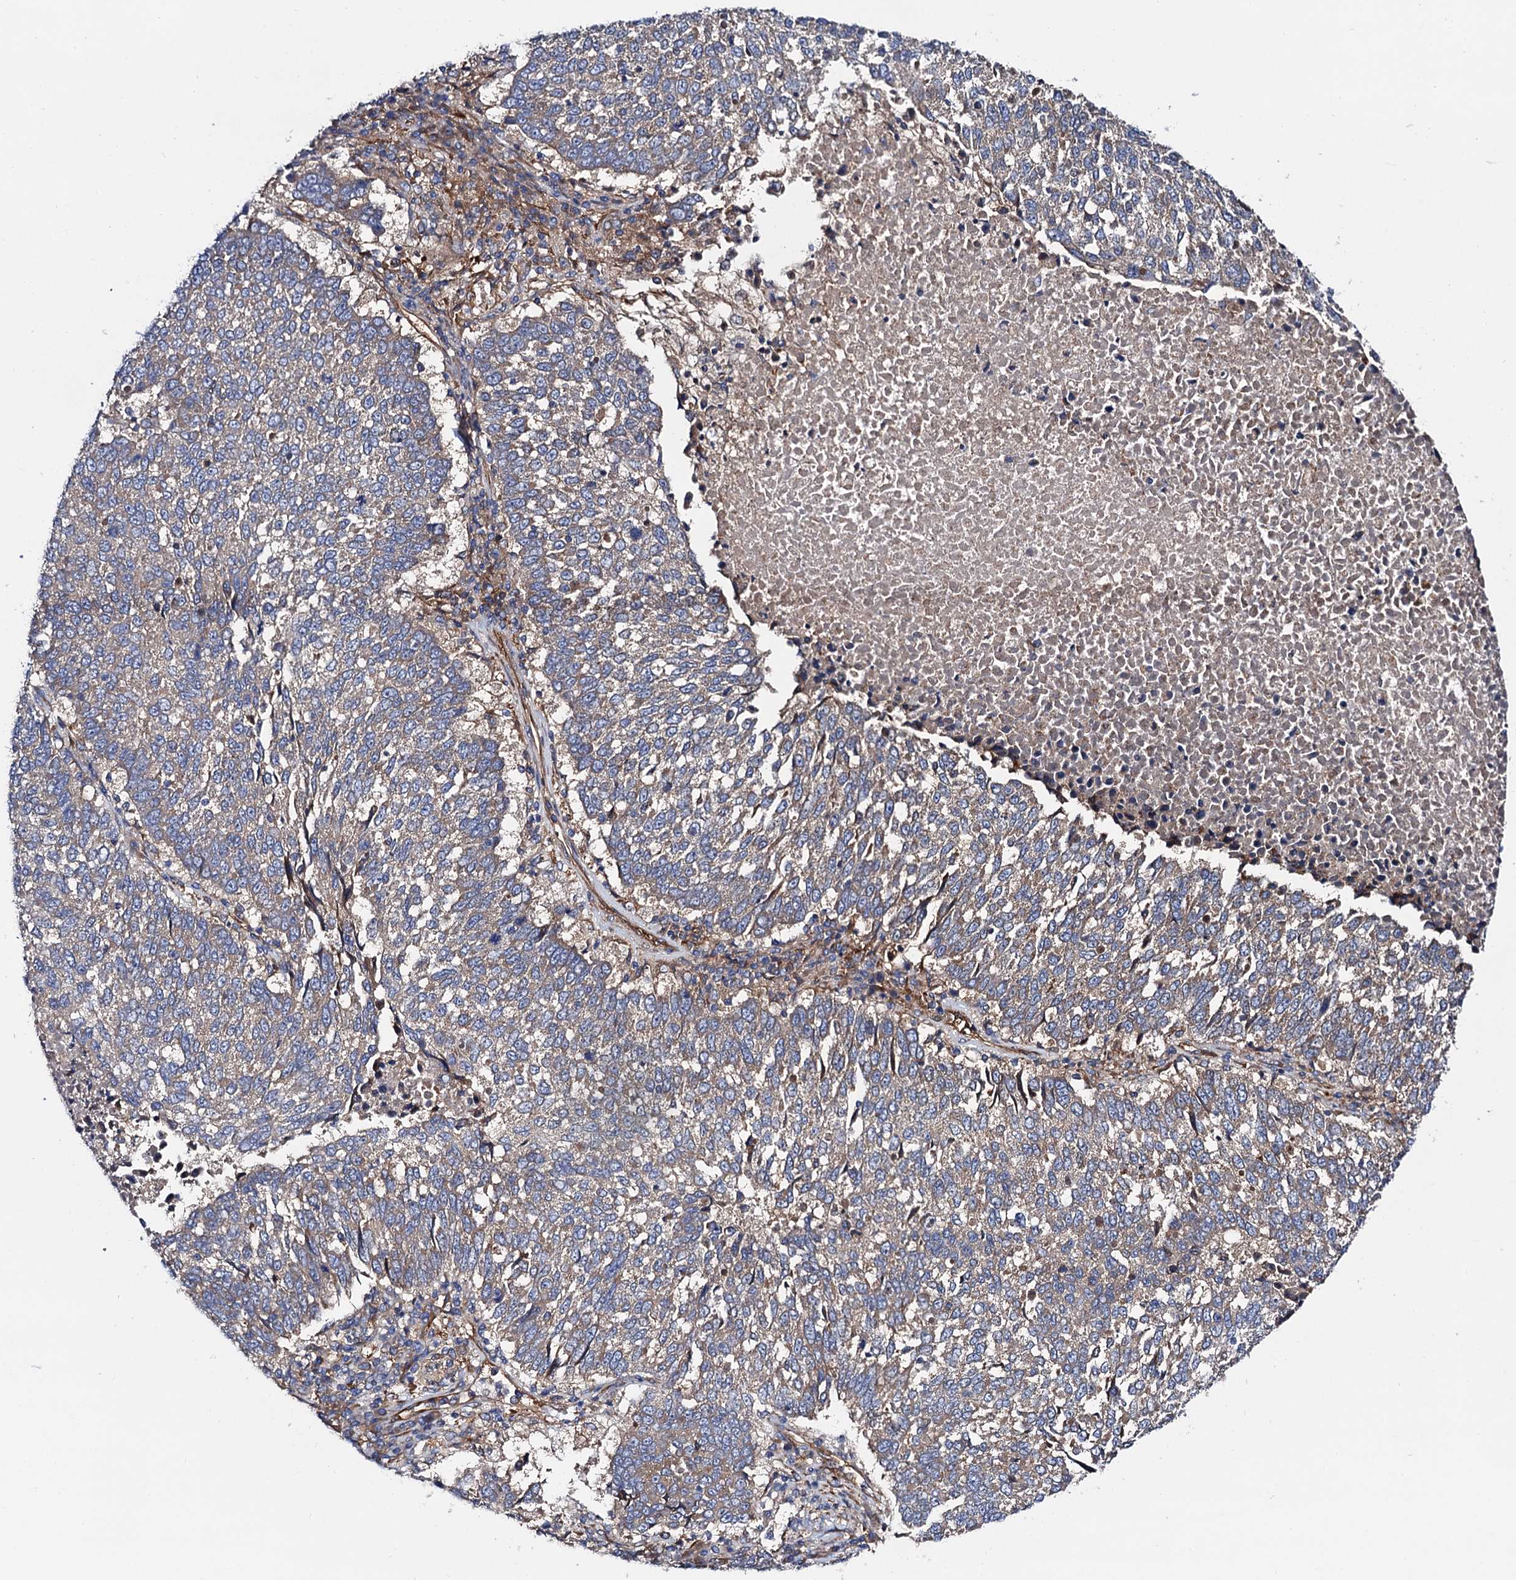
{"staining": {"intensity": "weak", "quantity": "25%-75%", "location": "cytoplasmic/membranous"}, "tissue": "lung cancer", "cell_type": "Tumor cells", "image_type": "cancer", "snomed": [{"axis": "morphology", "description": "Squamous cell carcinoma, NOS"}, {"axis": "topography", "description": "Lung"}], "caption": "Lung cancer tissue demonstrates weak cytoplasmic/membranous expression in about 25%-75% of tumor cells, visualized by immunohistochemistry. The protein of interest is shown in brown color, while the nuclei are stained blue.", "gene": "MRPL48", "patient": {"sex": "male", "age": 73}}